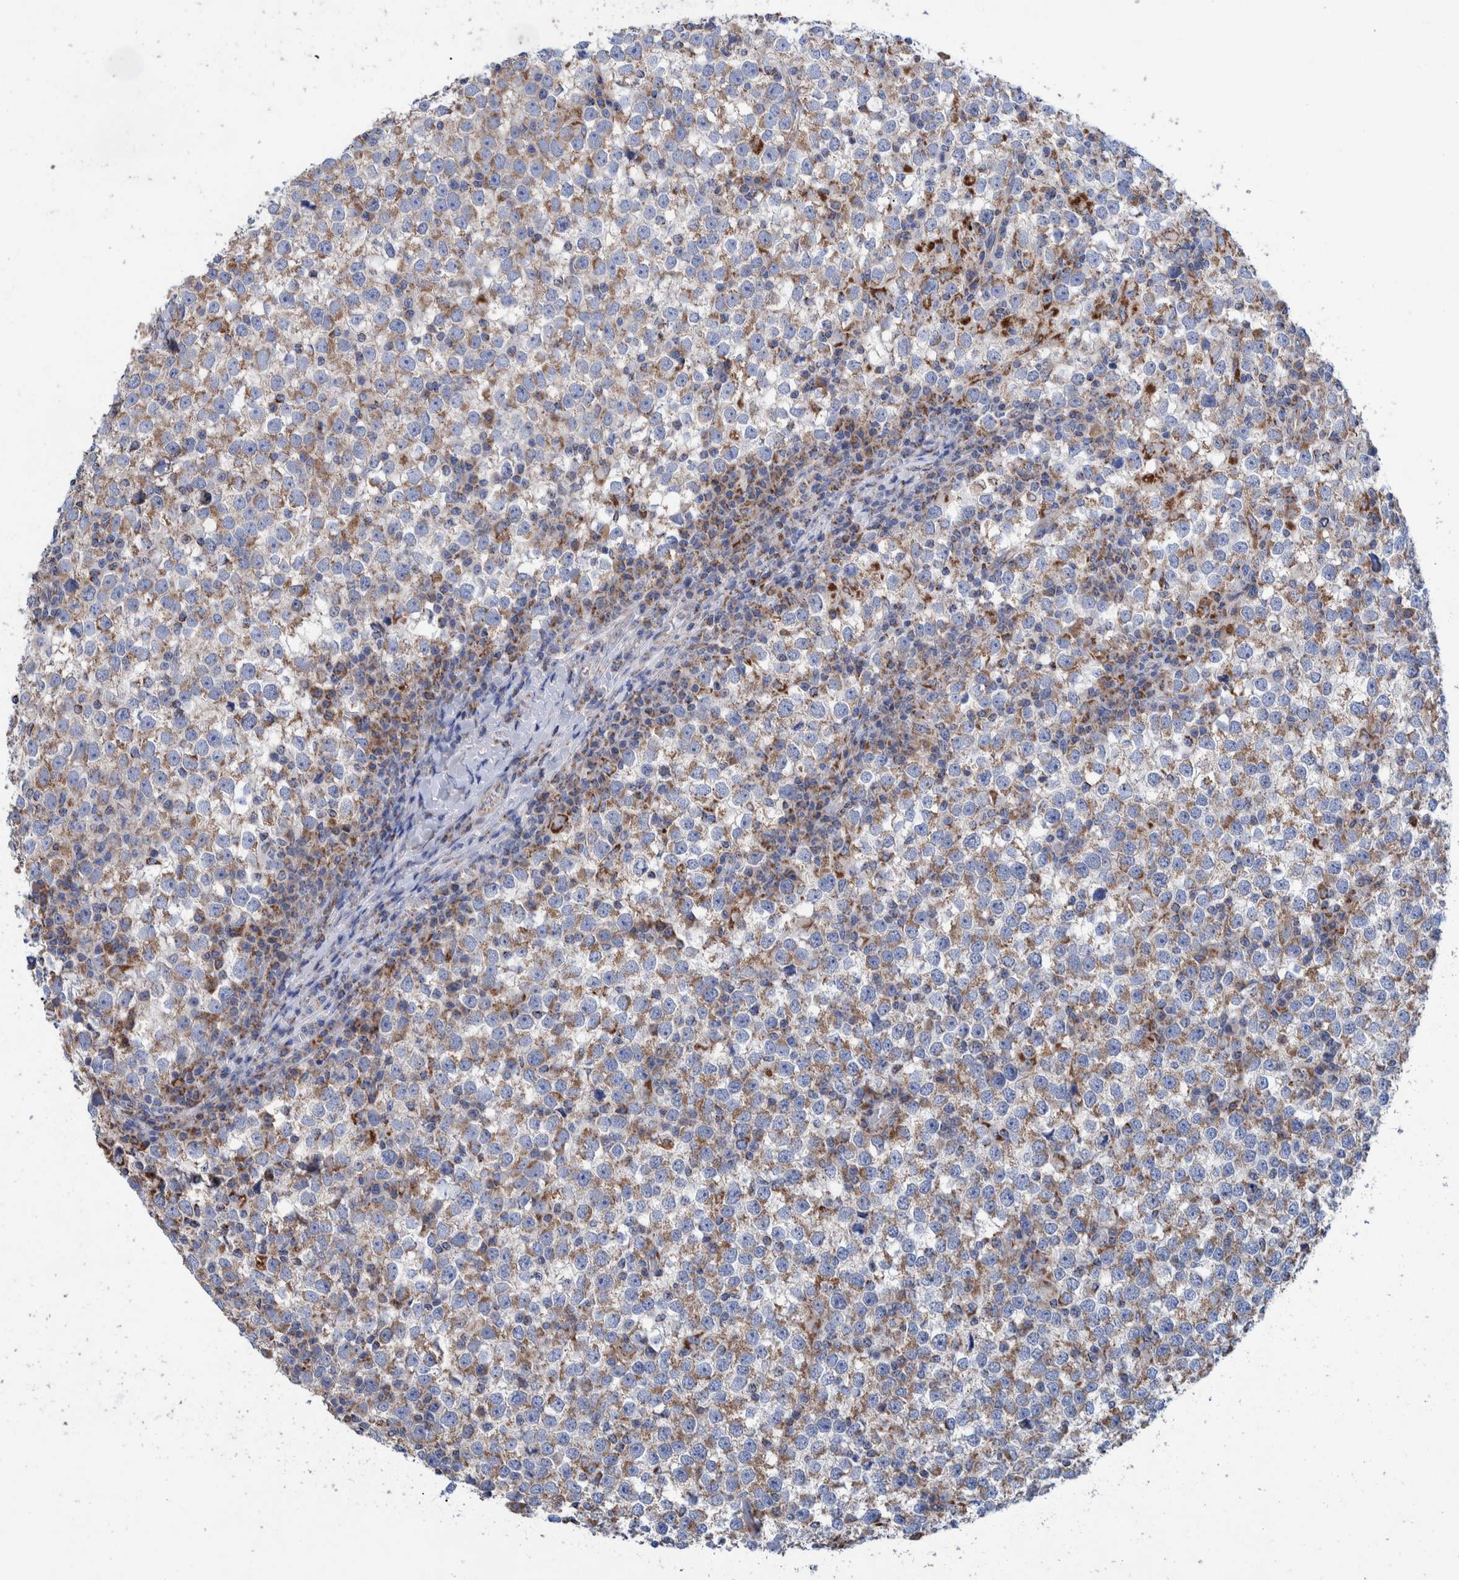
{"staining": {"intensity": "weak", "quantity": "25%-75%", "location": "cytoplasmic/membranous"}, "tissue": "testis cancer", "cell_type": "Tumor cells", "image_type": "cancer", "snomed": [{"axis": "morphology", "description": "Seminoma, NOS"}, {"axis": "topography", "description": "Testis"}], "caption": "Seminoma (testis) was stained to show a protein in brown. There is low levels of weak cytoplasmic/membranous staining in approximately 25%-75% of tumor cells.", "gene": "DECR1", "patient": {"sex": "male", "age": 65}}